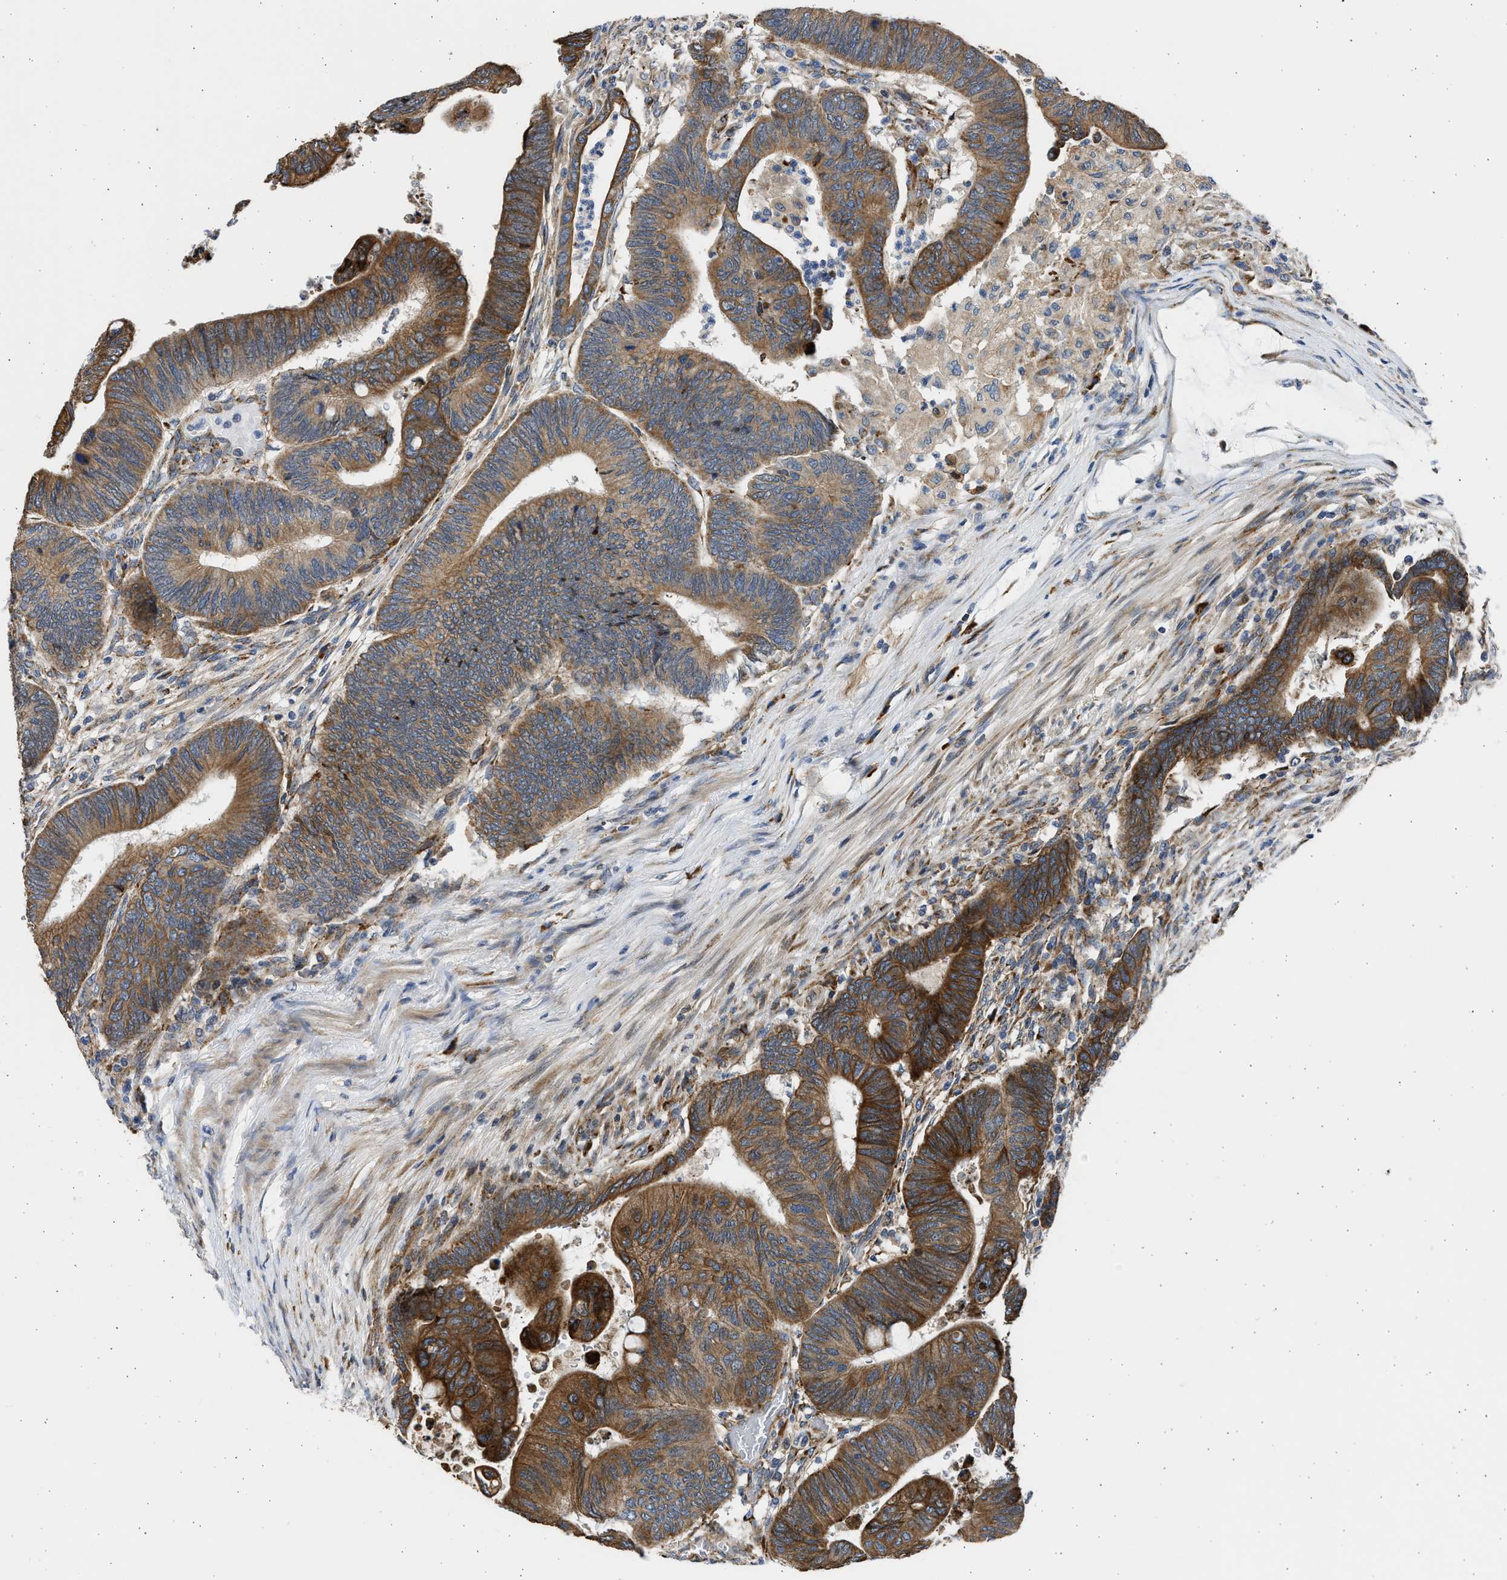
{"staining": {"intensity": "strong", "quantity": ">75%", "location": "cytoplasmic/membranous"}, "tissue": "colorectal cancer", "cell_type": "Tumor cells", "image_type": "cancer", "snomed": [{"axis": "morphology", "description": "Normal tissue, NOS"}, {"axis": "morphology", "description": "Adenocarcinoma, NOS"}, {"axis": "topography", "description": "Rectum"}, {"axis": "topography", "description": "Peripheral nerve tissue"}], "caption": "Human colorectal cancer (adenocarcinoma) stained with a protein marker shows strong staining in tumor cells.", "gene": "PLD2", "patient": {"sex": "male", "age": 92}}